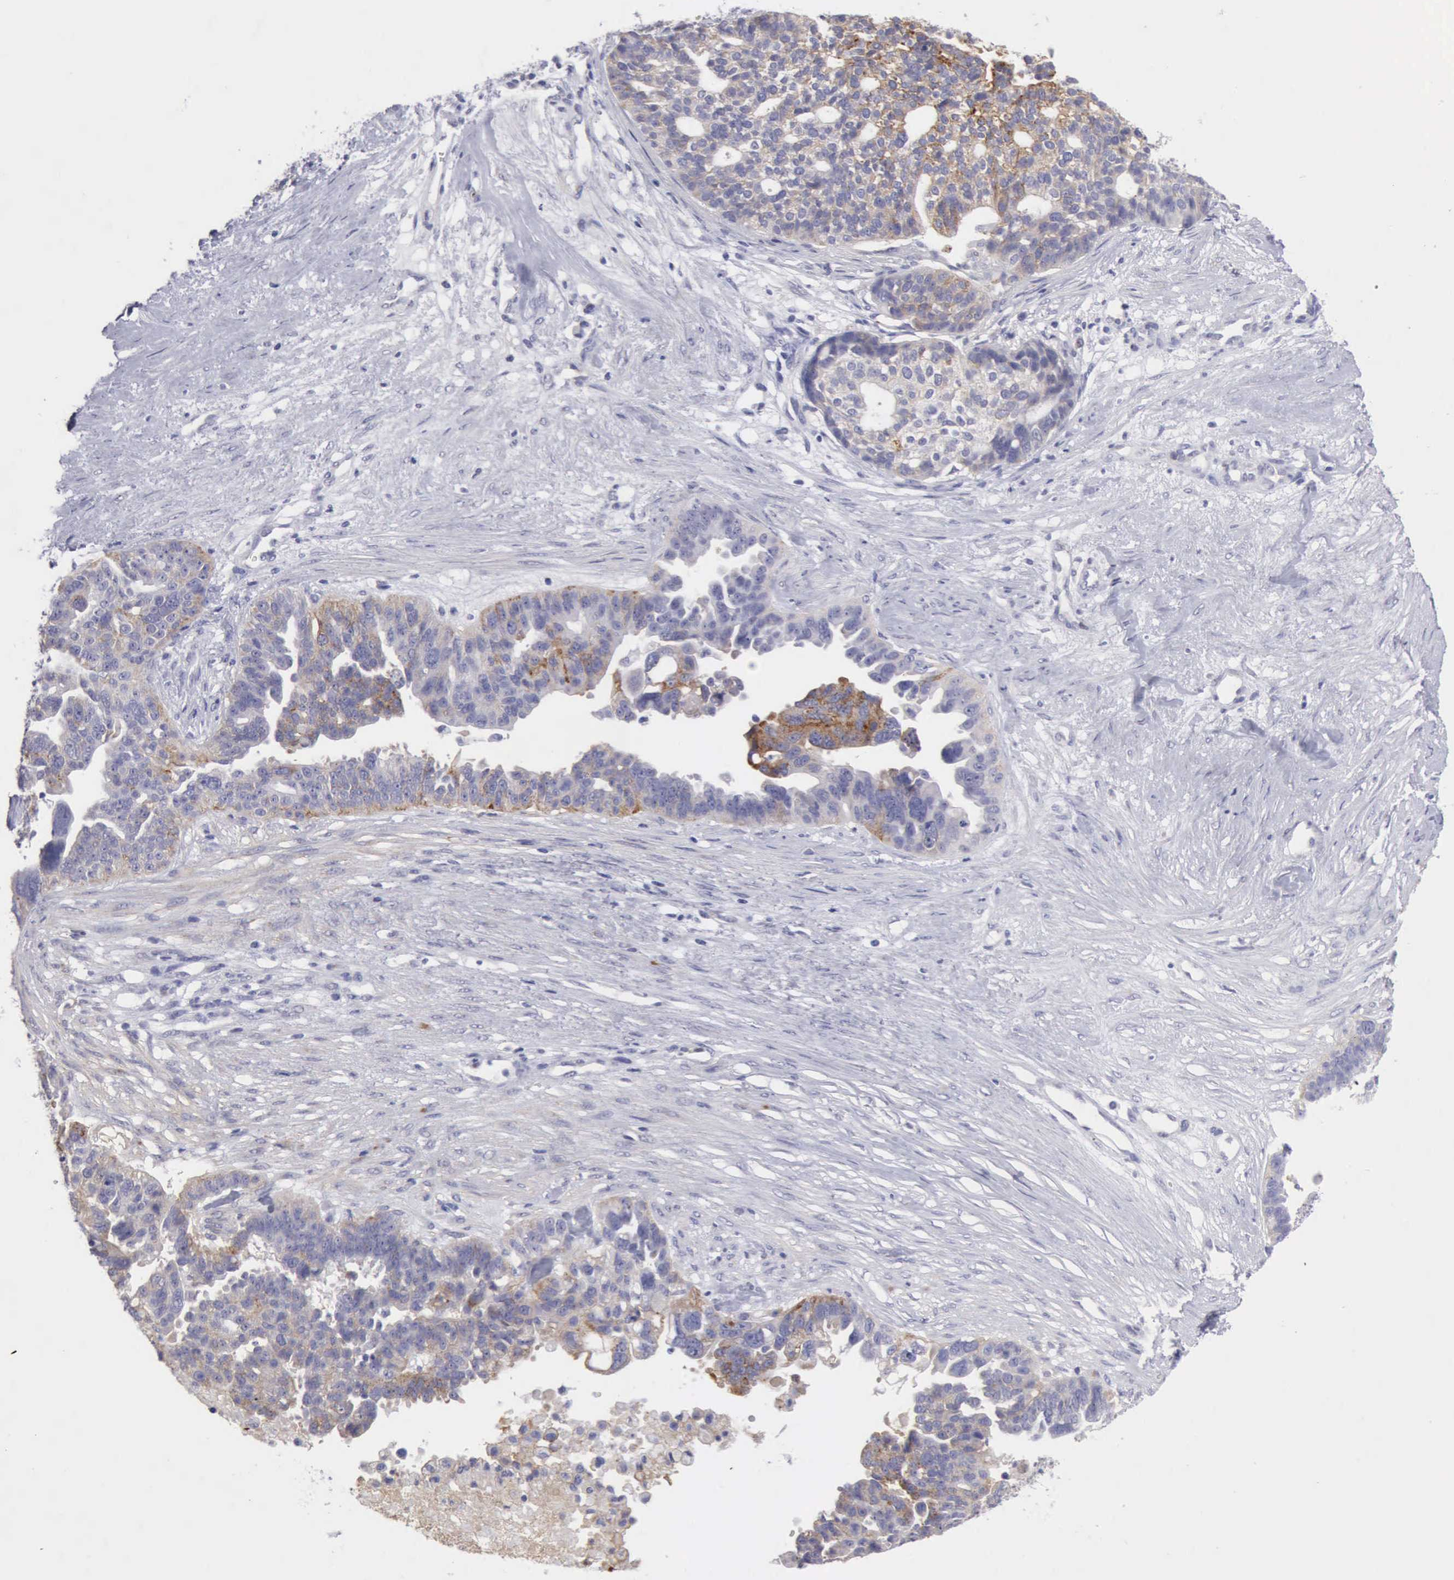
{"staining": {"intensity": "moderate", "quantity": "25%-75%", "location": "cytoplasmic/membranous"}, "tissue": "ovarian cancer", "cell_type": "Tumor cells", "image_type": "cancer", "snomed": [{"axis": "morphology", "description": "Cystadenocarcinoma, serous, NOS"}, {"axis": "topography", "description": "Ovary"}], "caption": "Tumor cells show medium levels of moderate cytoplasmic/membranous positivity in about 25%-75% of cells in human ovarian cancer (serous cystadenocarcinoma).", "gene": "TFRC", "patient": {"sex": "female", "age": 59}}